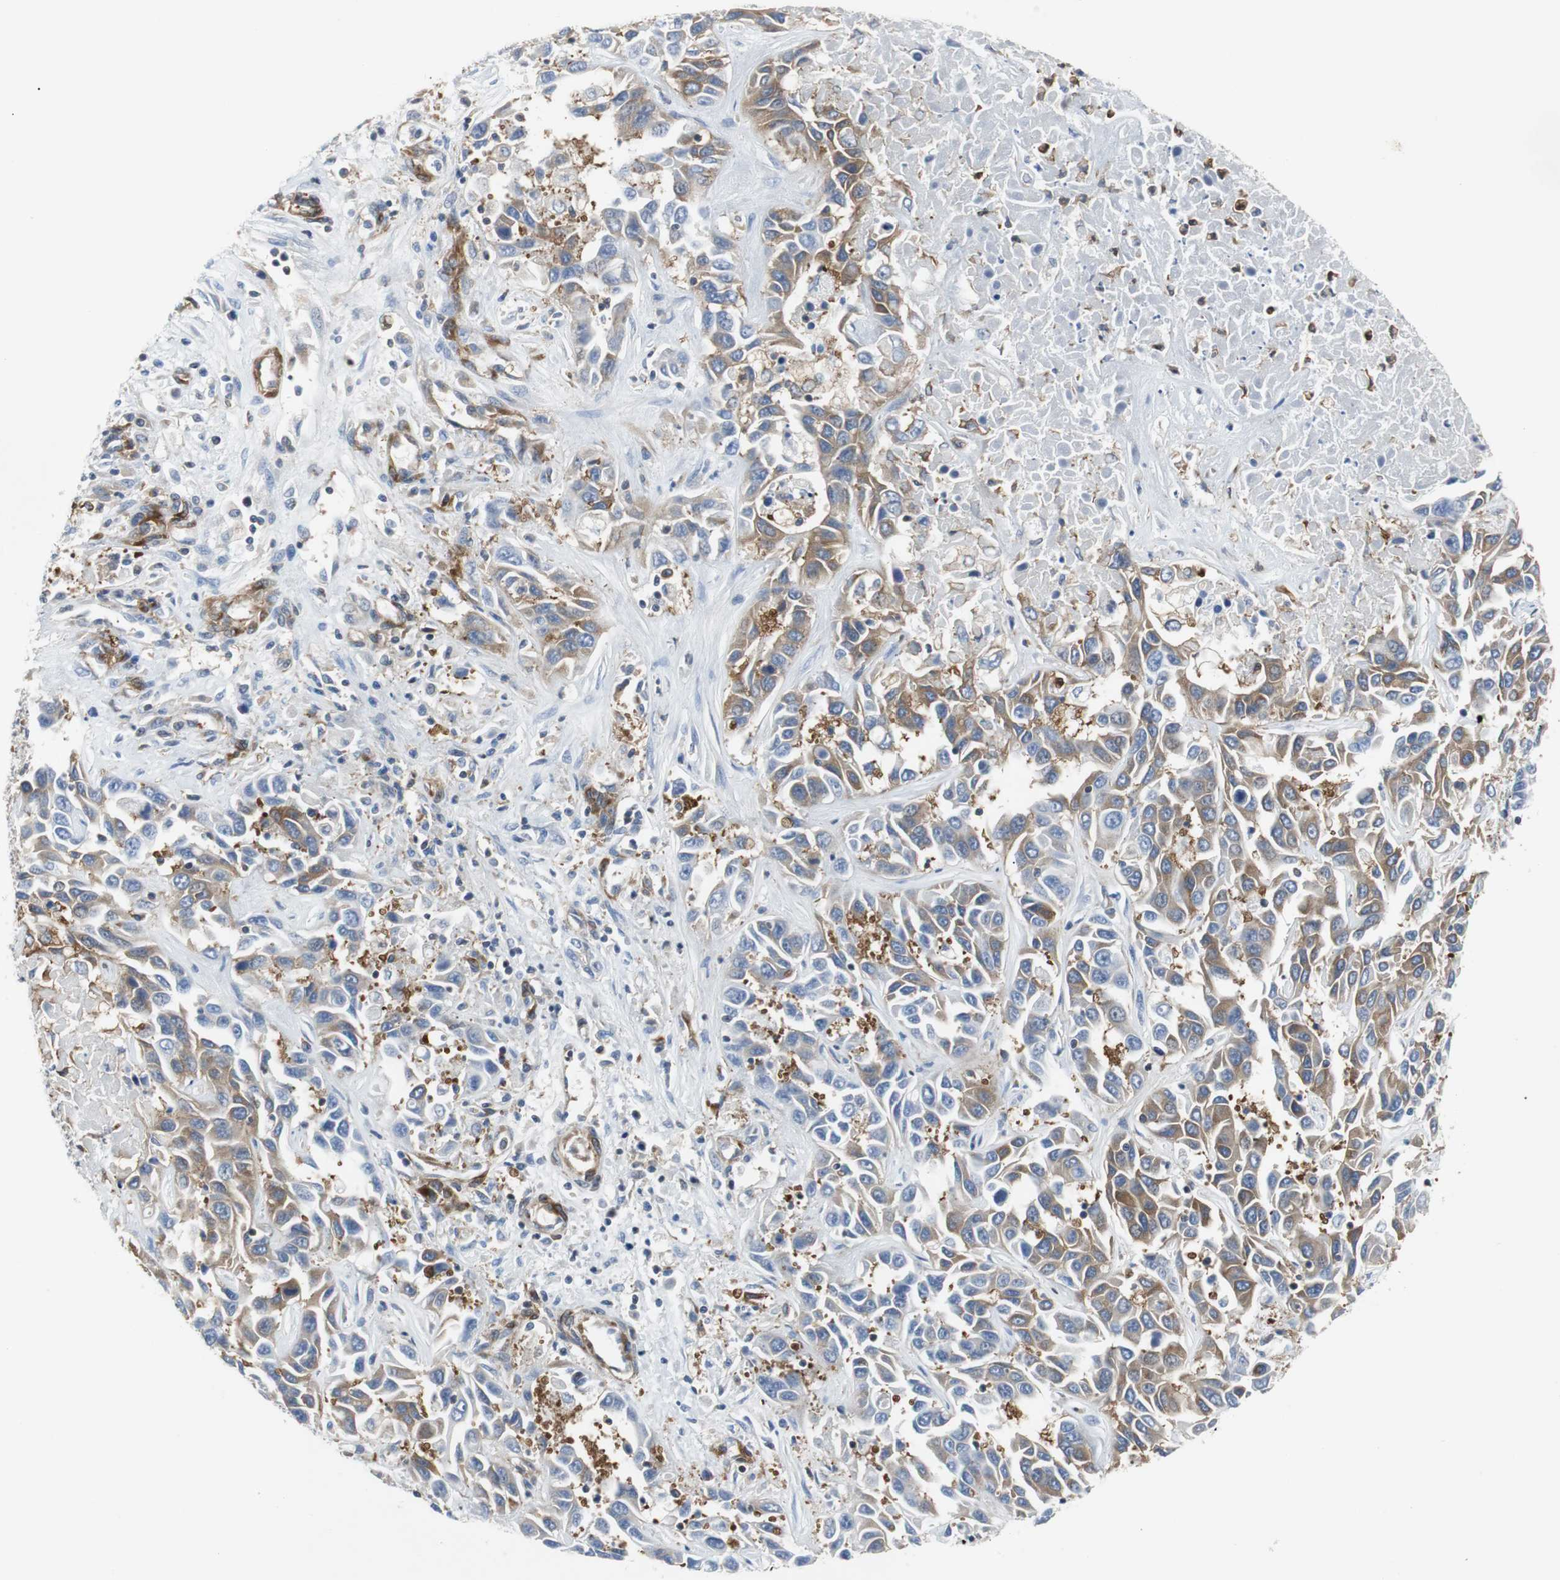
{"staining": {"intensity": "moderate", "quantity": ">75%", "location": "cytoplasmic/membranous"}, "tissue": "liver cancer", "cell_type": "Tumor cells", "image_type": "cancer", "snomed": [{"axis": "morphology", "description": "Cholangiocarcinoma"}, {"axis": "topography", "description": "Liver"}], "caption": "A brown stain labels moderate cytoplasmic/membranous positivity of a protein in human liver cholangiocarcinoma tumor cells. The protein is stained brown, and the nuclei are stained in blue (DAB IHC with brightfield microscopy, high magnification).", "gene": "GYS1", "patient": {"sex": "female", "age": 52}}